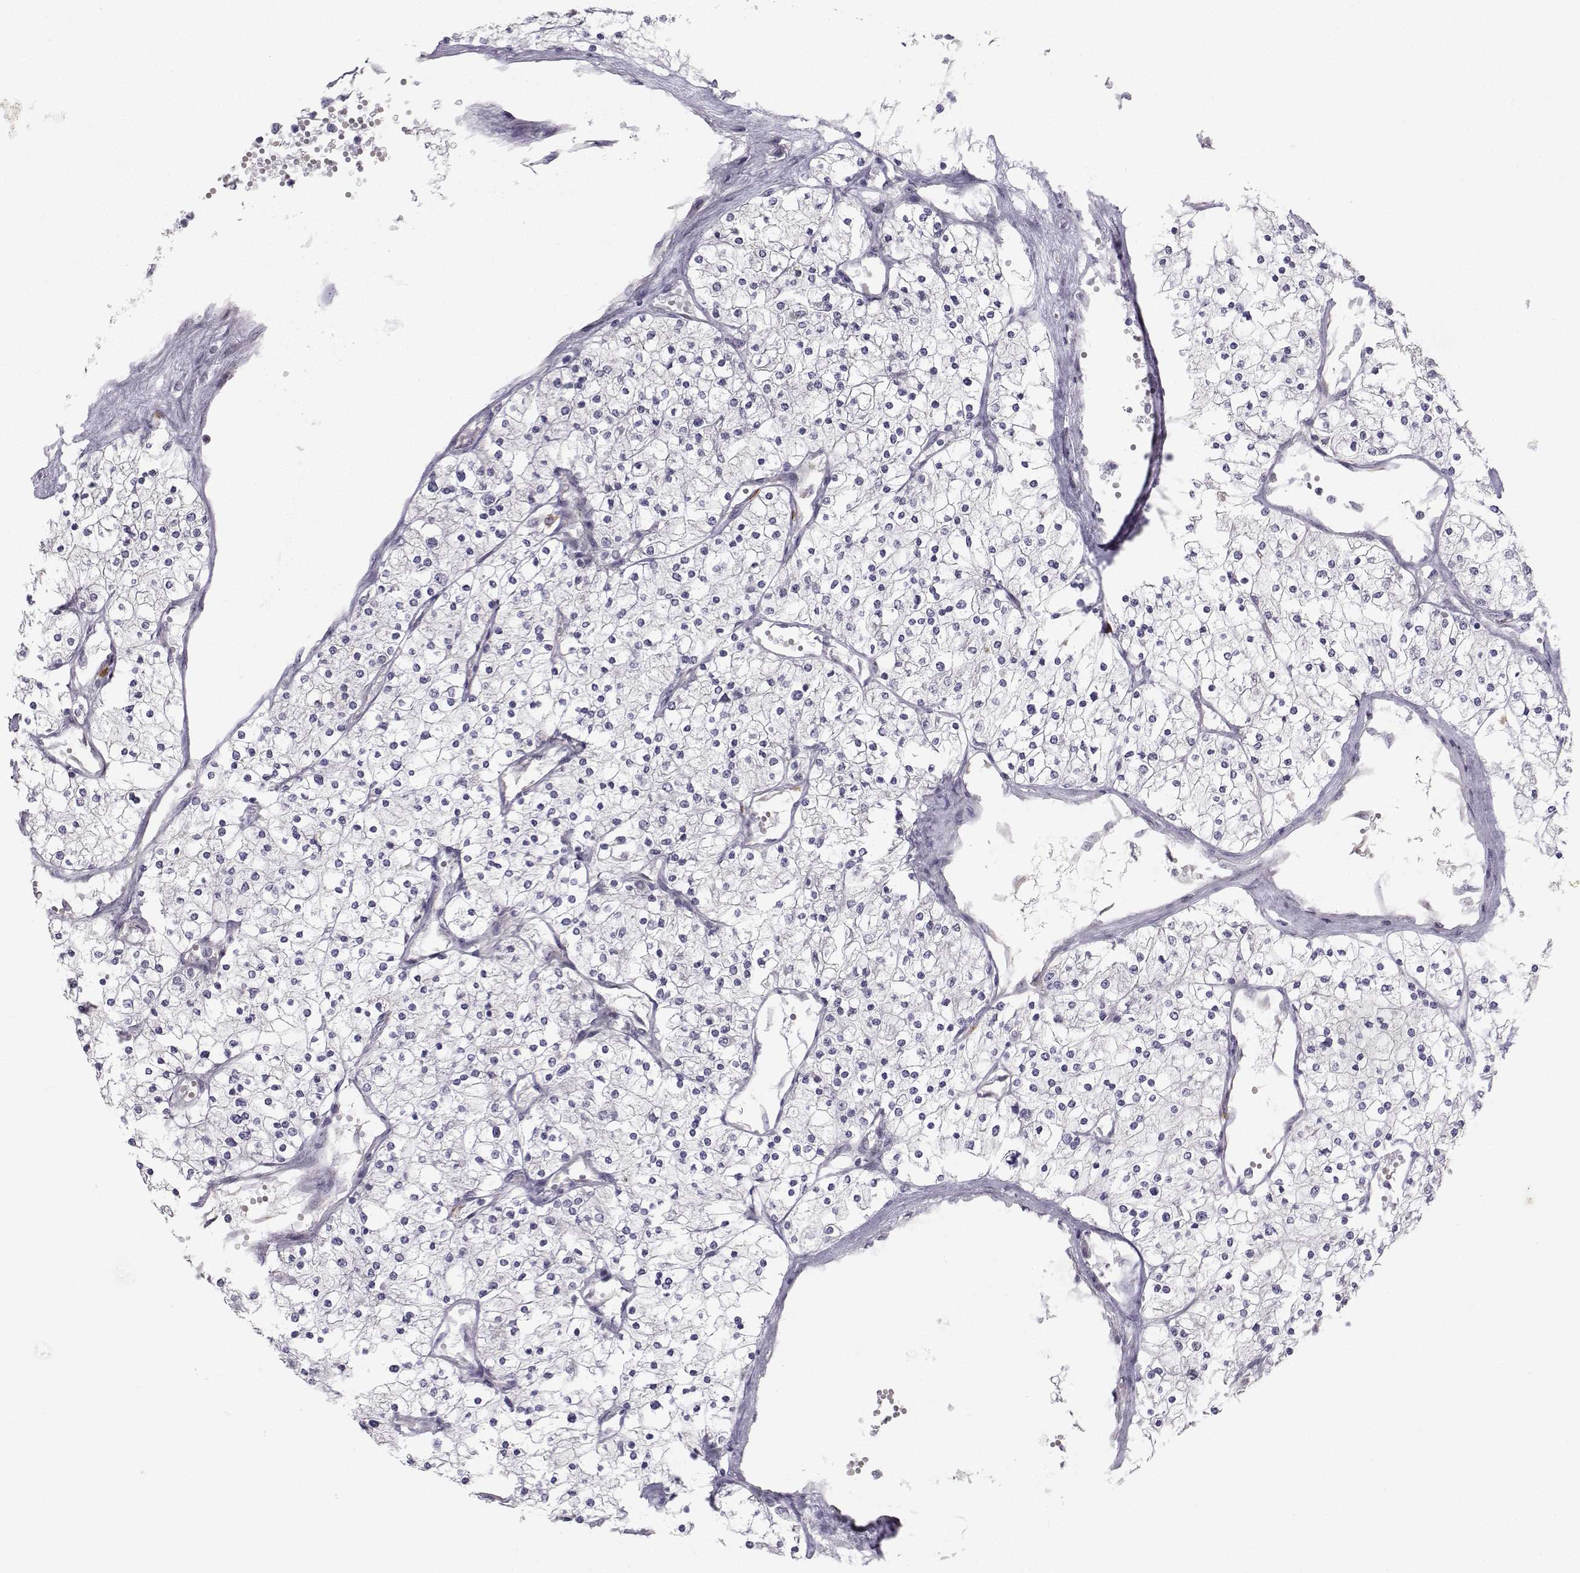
{"staining": {"intensity": "negative", "quantity": "none", "location": "none"}, "tissue": "renal cancer", "cell_type": "Tumor cells", "image_type": "cancer", "snomed": [{"axis": "morphology", "description": "Adenocarcinoma, NOS"}, {"axis": "topography", "description": "Kidney"}], "caption": "The photomicrograph displays no significant positivity in tumor cells of renal adenocarcinoma.", "gene": "LRP8", "patient": {"sex": "male", "age": 80}}